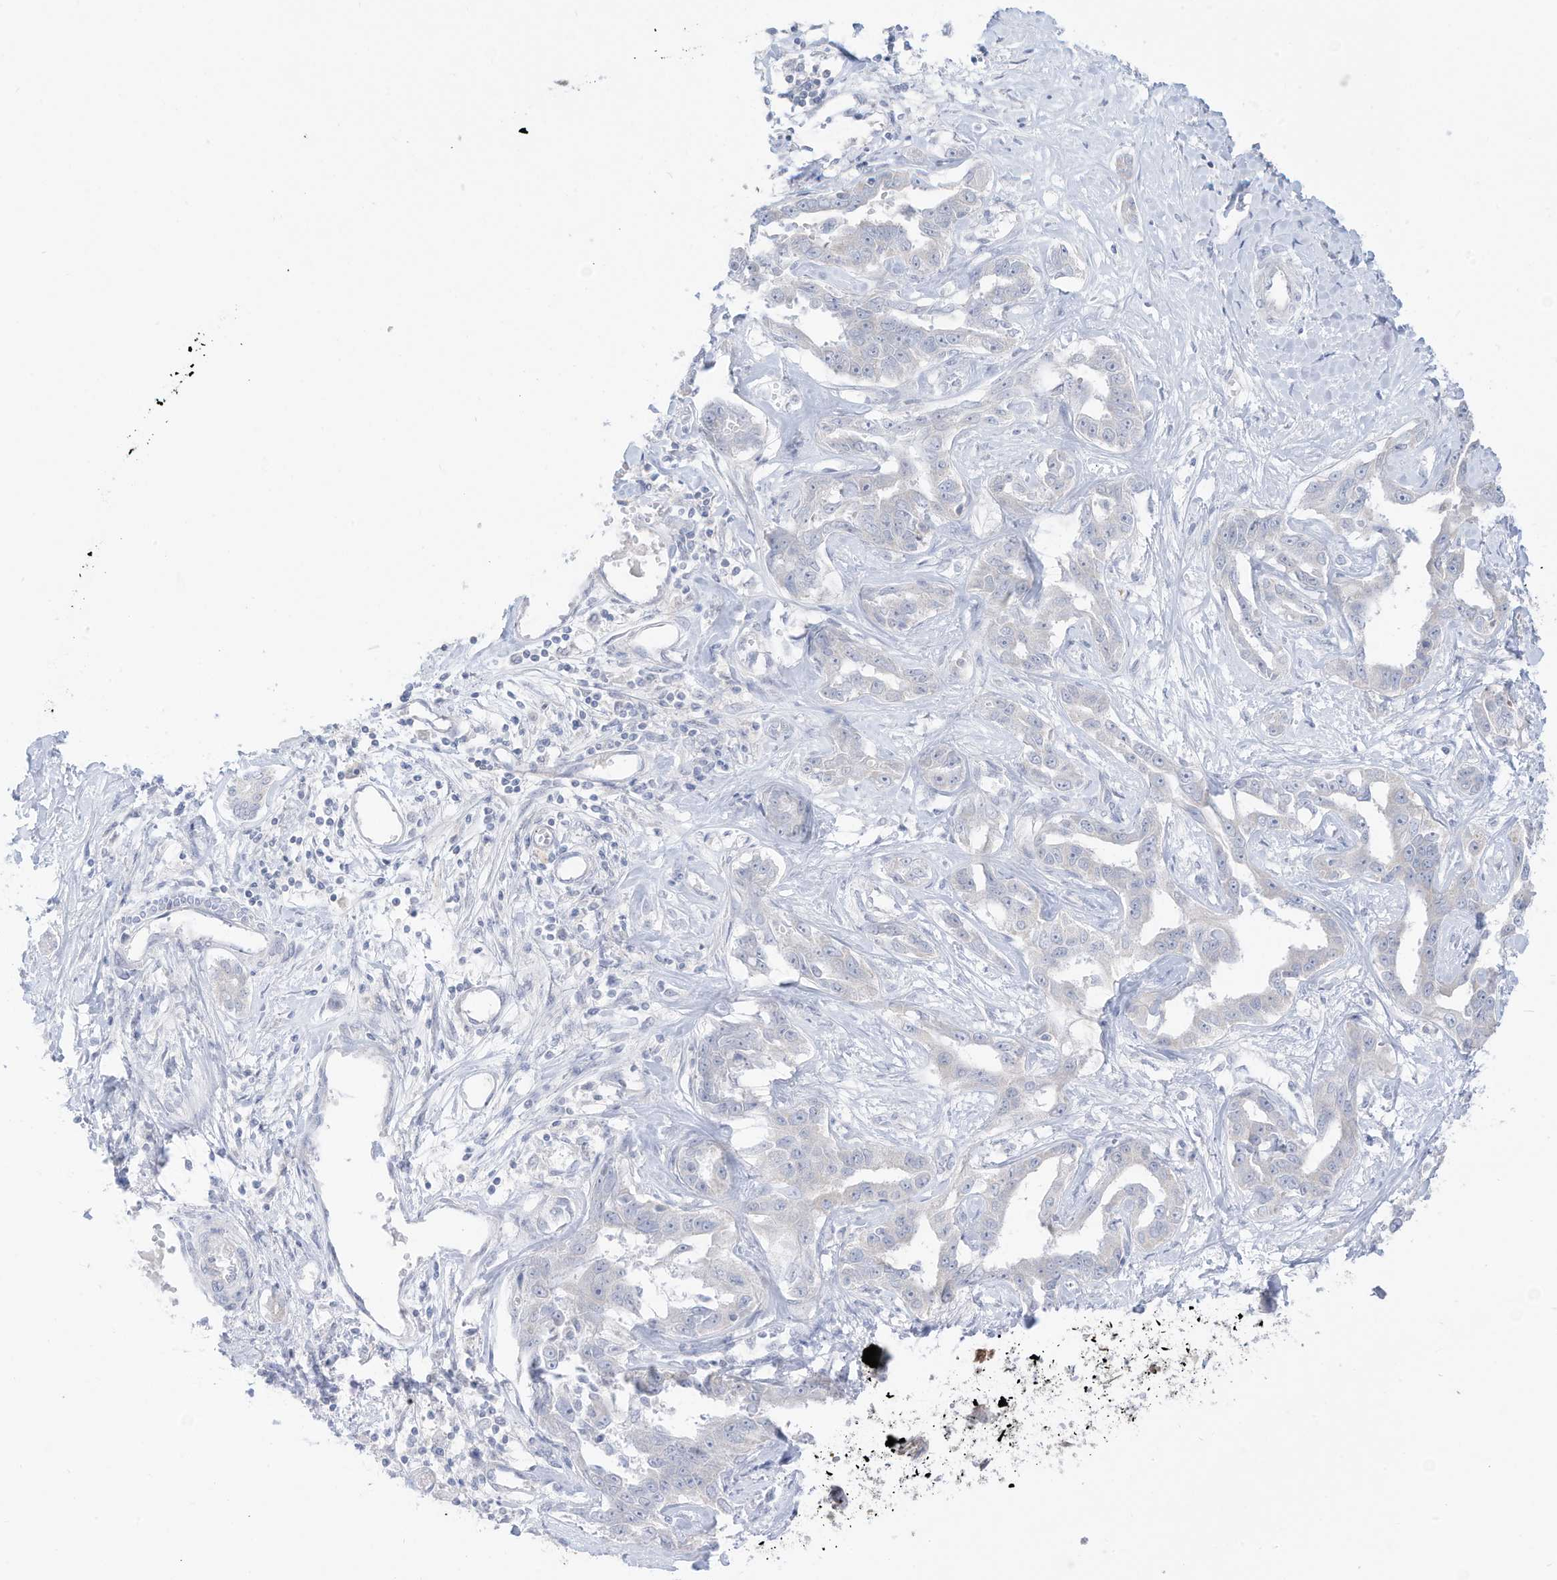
{"staining": {"intensity": "negative", "quantity": "none", "location": "none"}, "tissue": "liver cancer", "cell_type": "Tumor cells", "image_type": "cancer", "snomed": [{"axis": "morphology", "description": "Cholangiocarcinoma"}, {"axis": "topography", "description": "Liver"}], "caption": "Immunohistochemistry of human liver cholangiocarcinoma reveals no positivity in tumor cells. Nuclei are stained in blue.", "gene": "OGT", "patient": {"sex": "male", "age": 59}}